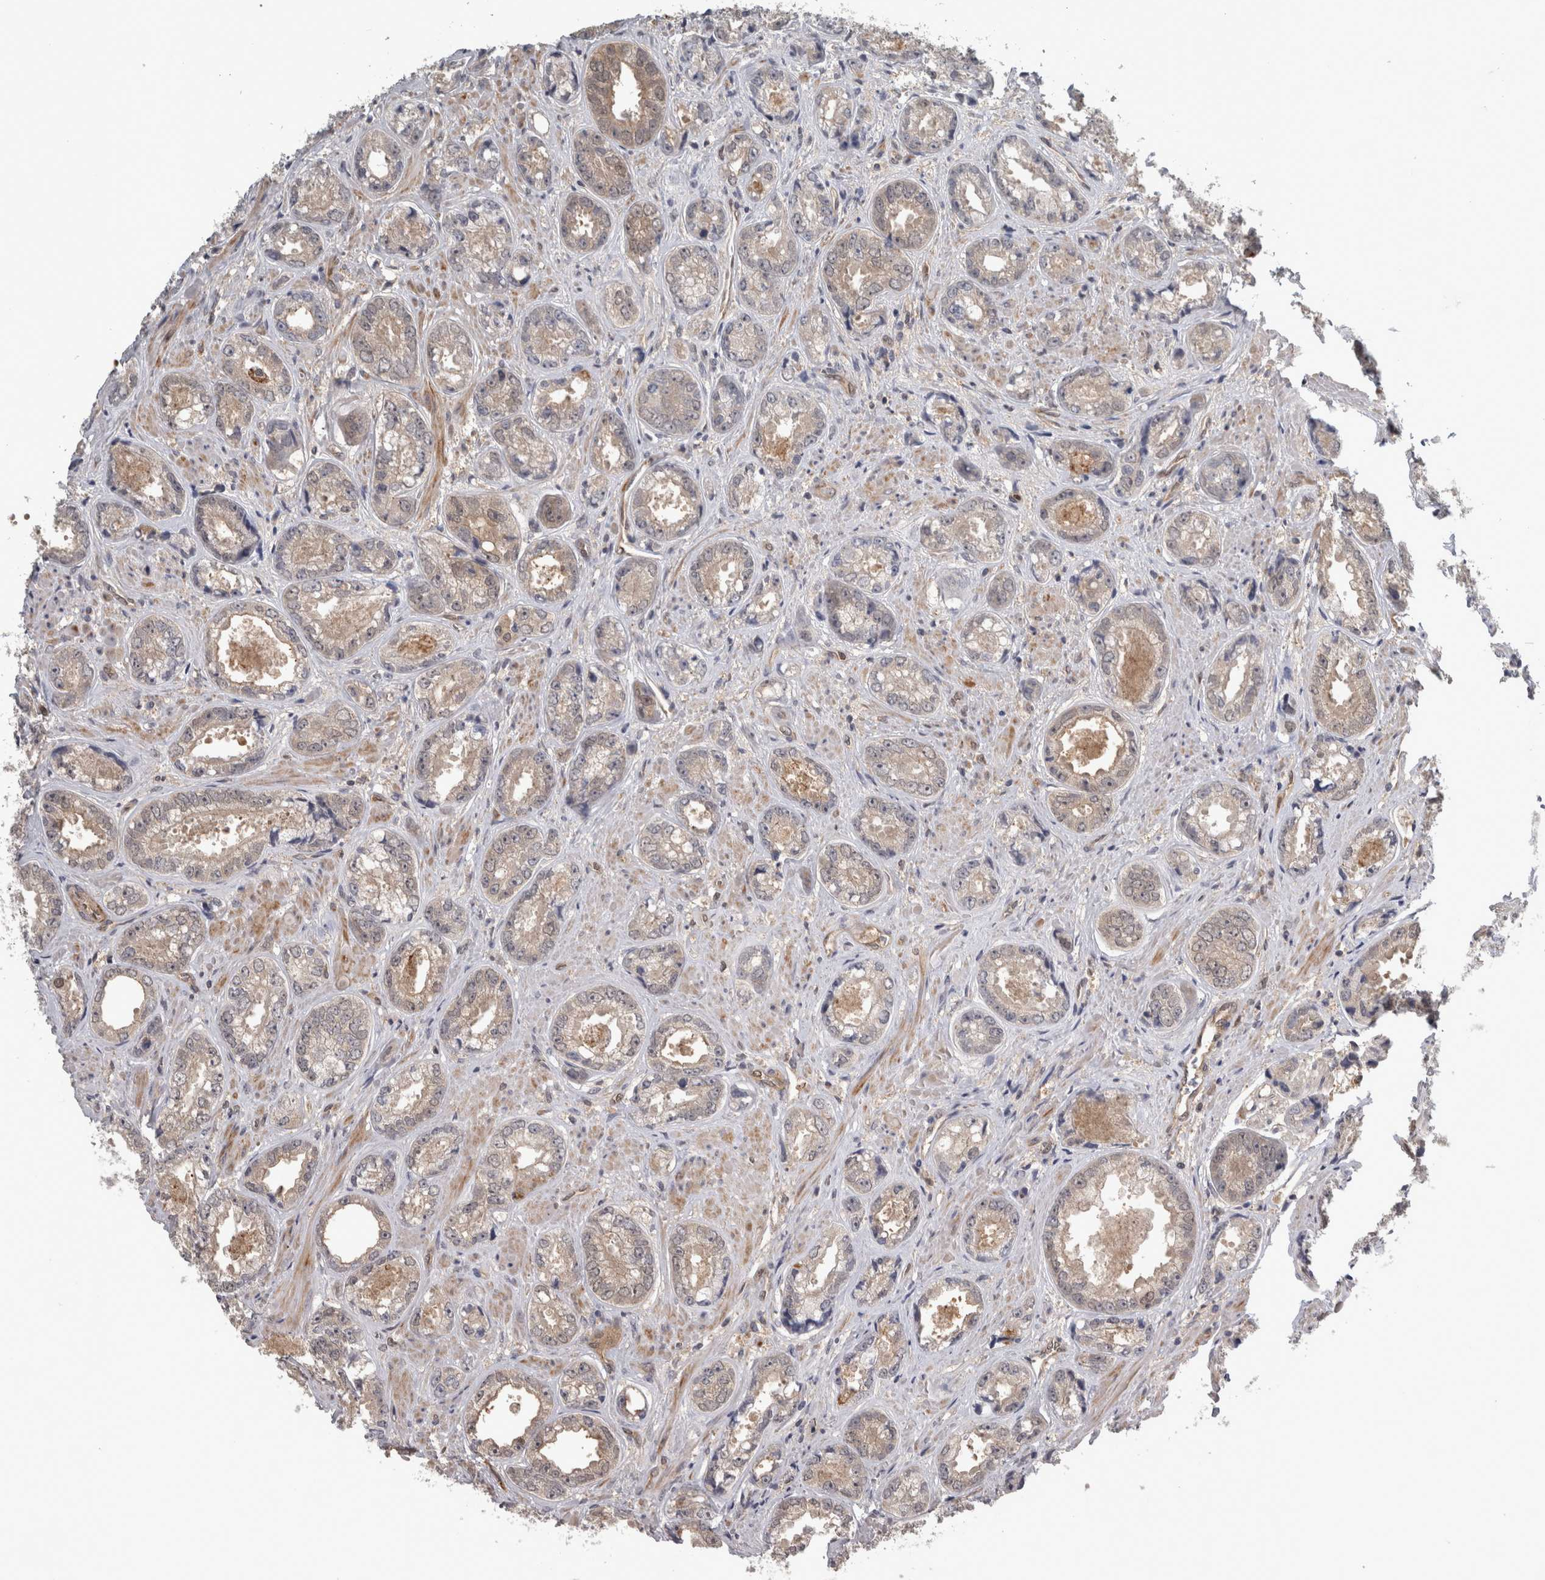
{"staining": {"intensity": "weak", "quantity": "<25%", "location": "cytoplasmic/membranous"}, "tissue": "prostate cancer", "cell_type": "Tumor cells", "image_type": "cancer", "snomed": [{"axis": "morphology", "description": "Adenocarcinoma, High grade"}, {"axis": "topography", "description": "Prostate"}], "caption": "A high-resolution image shows immunohistochemistry (IHC) staining of adenocarcinoma (high-grade) (prostate), which demonstrates no significant expression in tumor cells.", "gene": "NAPRT", "patient": {"sex": "male", "age": 61}}